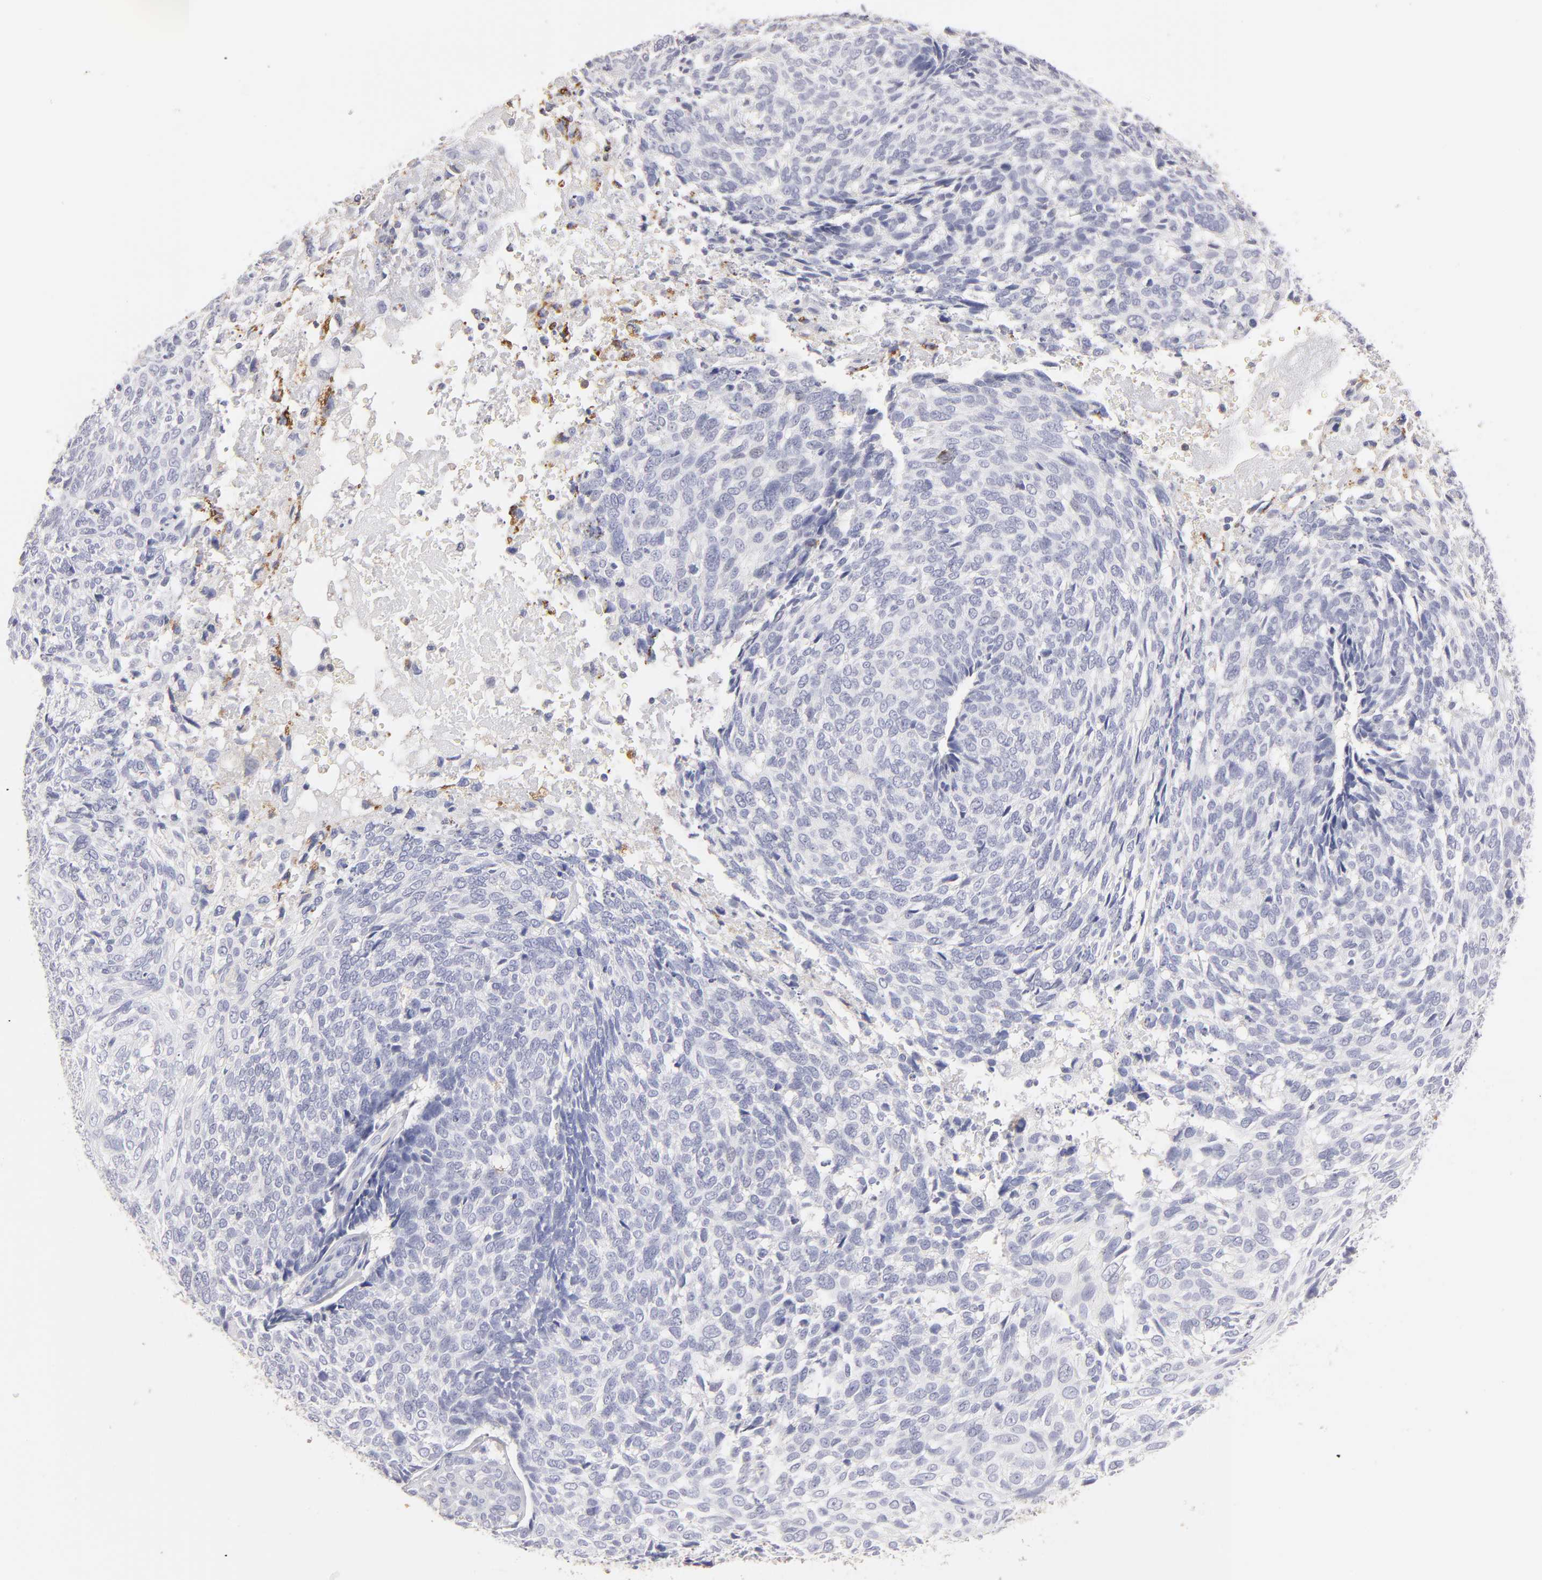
{"staining": {"intensity": "negative", "quantity": "none", "location": "none"}, "tissue": "skin cancer", "cell_type": "Tumor cells", "image_type": "cancer", "snomed": [{"axis": "morphology", "description": "Basal cell carcinoma"}, {"axis": "topography", "description": "Skin"}], "caption": "Tumor cells are negative for protein expression in human basal cell carcinoma (skin). Brightfield microscopy of immunohistochemistry (IHC) stained with DAB (3,3'-diaminobenzidine) (brown) and hematoxylin (blue), captured at high magnification.", "gene": "ABCB1", "patient": {"sex": "male", "age": 72}}